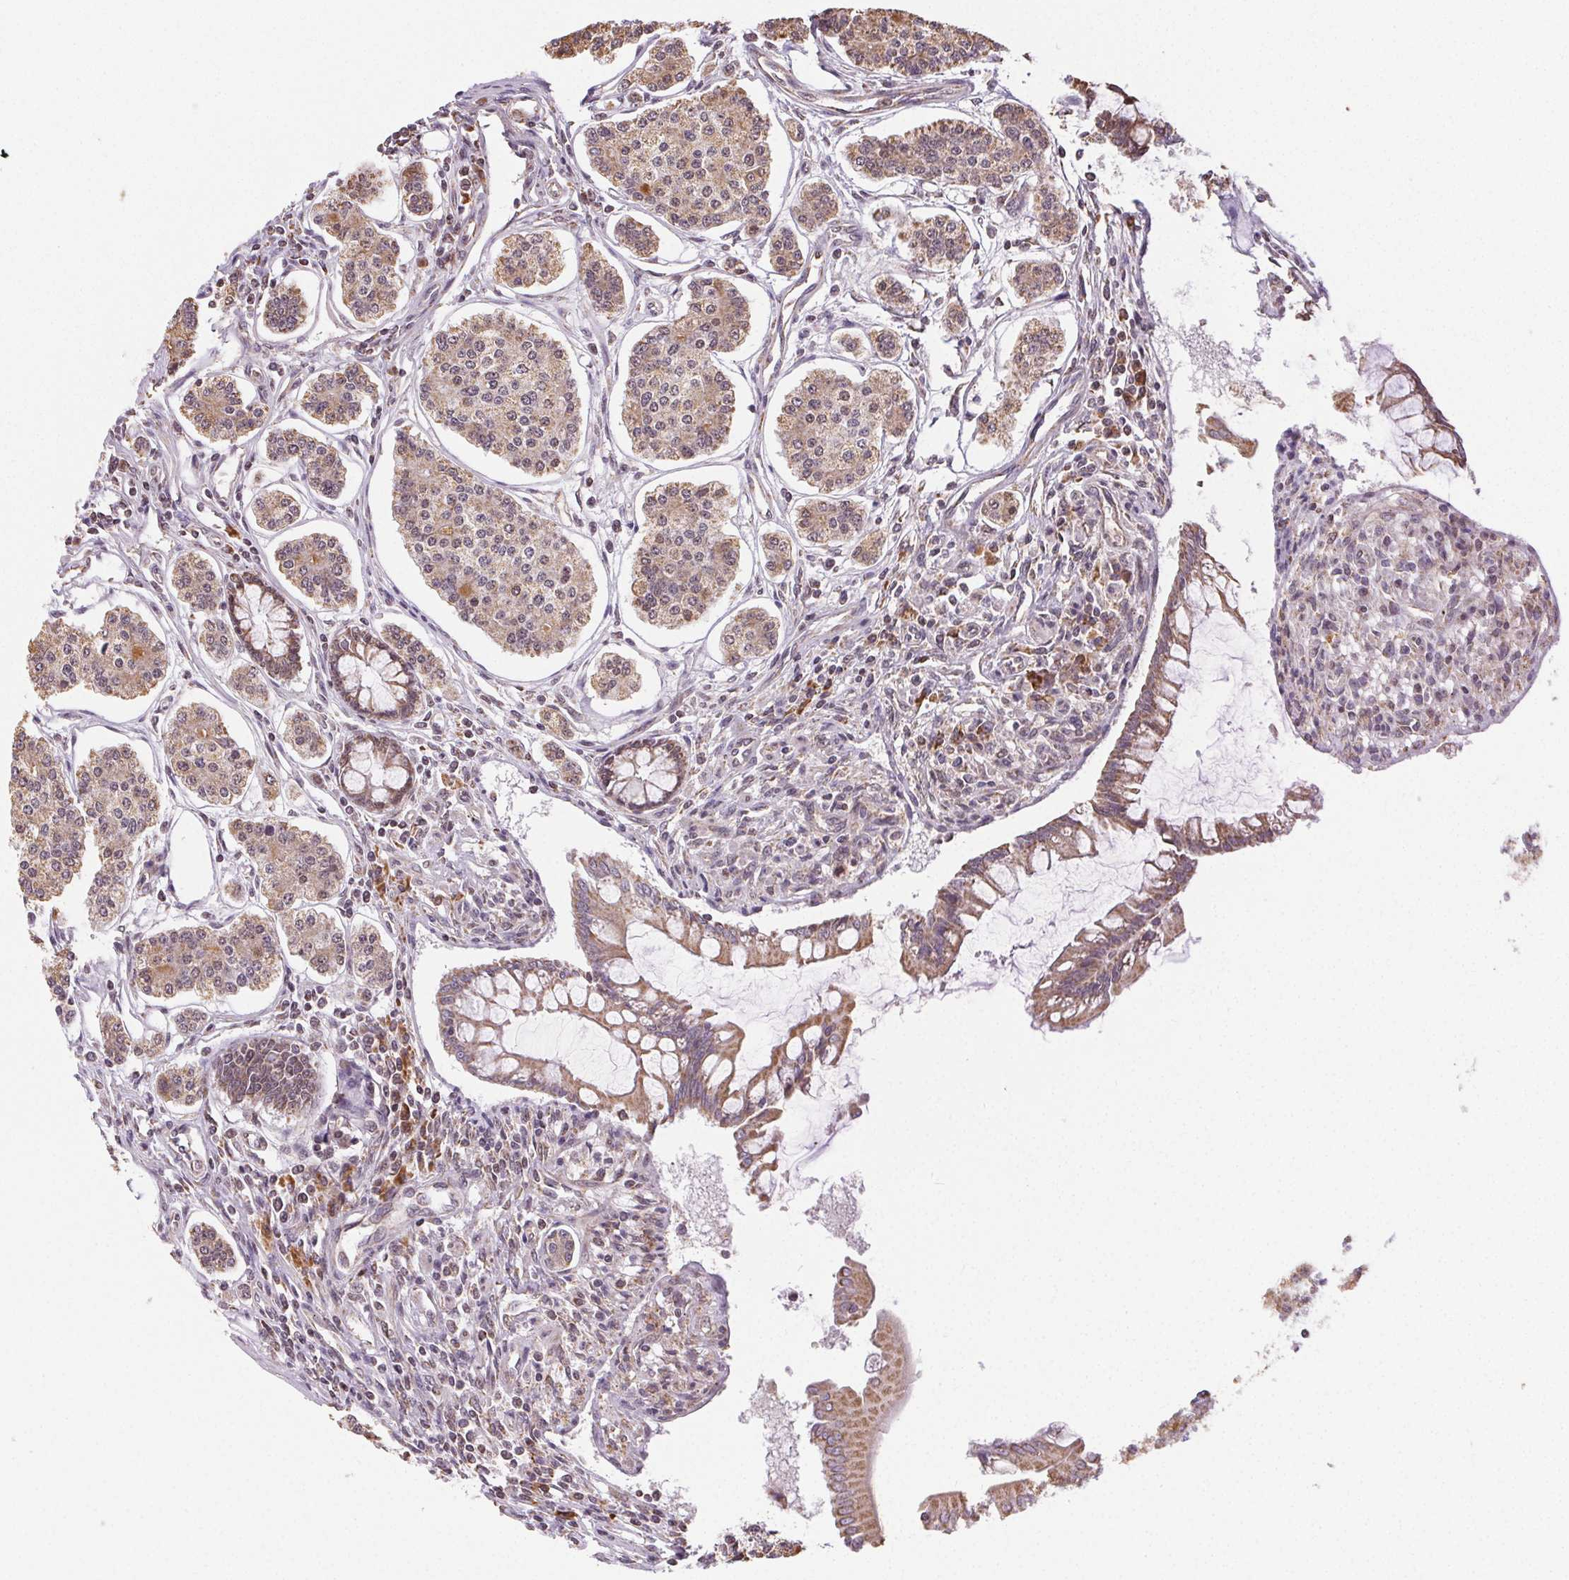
{"staining": {"intensity": "weak", "quantity": ">75%", "location": "cytoplasmic/membranous,nuclear"}, "tissue": "carcinoid", "cell_type": "Tumor cells", "image_type": "cancer", "snomed": [{"axis": "morphology", "description": "Carcinoid, malignant, NOS"}, {"axis": "topography", "description": "Small intestine"}], "caption": "IHC photomicrograph of malignant carcinoid stained for a protein (brown), which shows low levels of weak cytoplasmic/membranous and nuclear staining in approximately >75% of tumor cells.", "gene": "PIWIL4", "patient": {"sex": "female", "age": 65}}